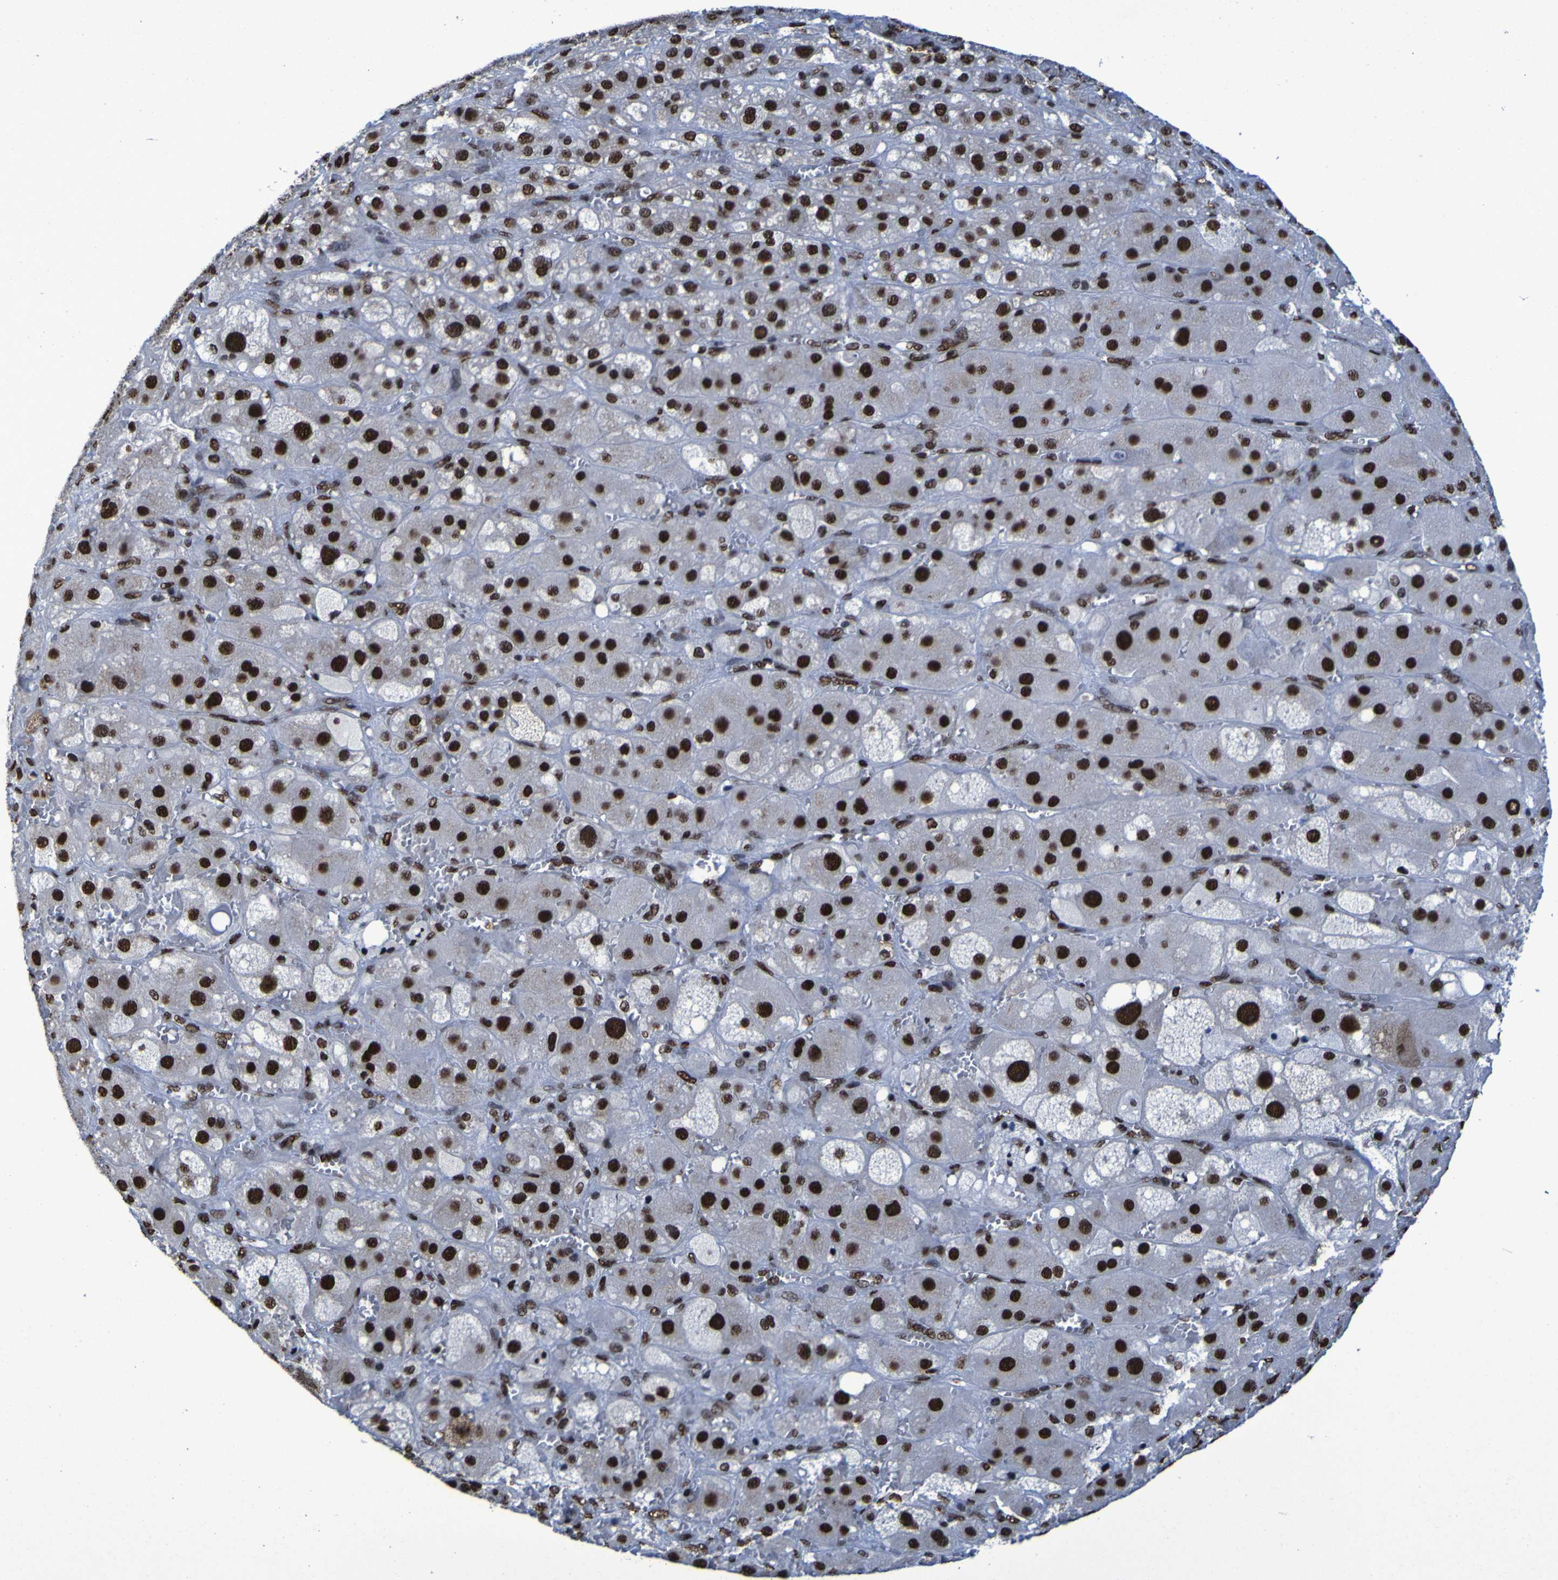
{"staining": {"intensity": "strong", "quantity": ">75%", "location": "nuclear"}, "tissue": "adrenal gland", "cell_type": "Glandular cells", "image_type": "normal", "snomed": [{"axis": "morphology", "description": "Normal tissue, NOS"}, {"axis": "topography", "description": "Adrenal gland"}], "caption": "This is an image of immunohistochemistry (IHC) staining of normal adrenal gland, which shows strong expression in the nuclear of glandular cells.", "gene": "HNRNPR", "patient": {"sex": "female", "age": 47}}